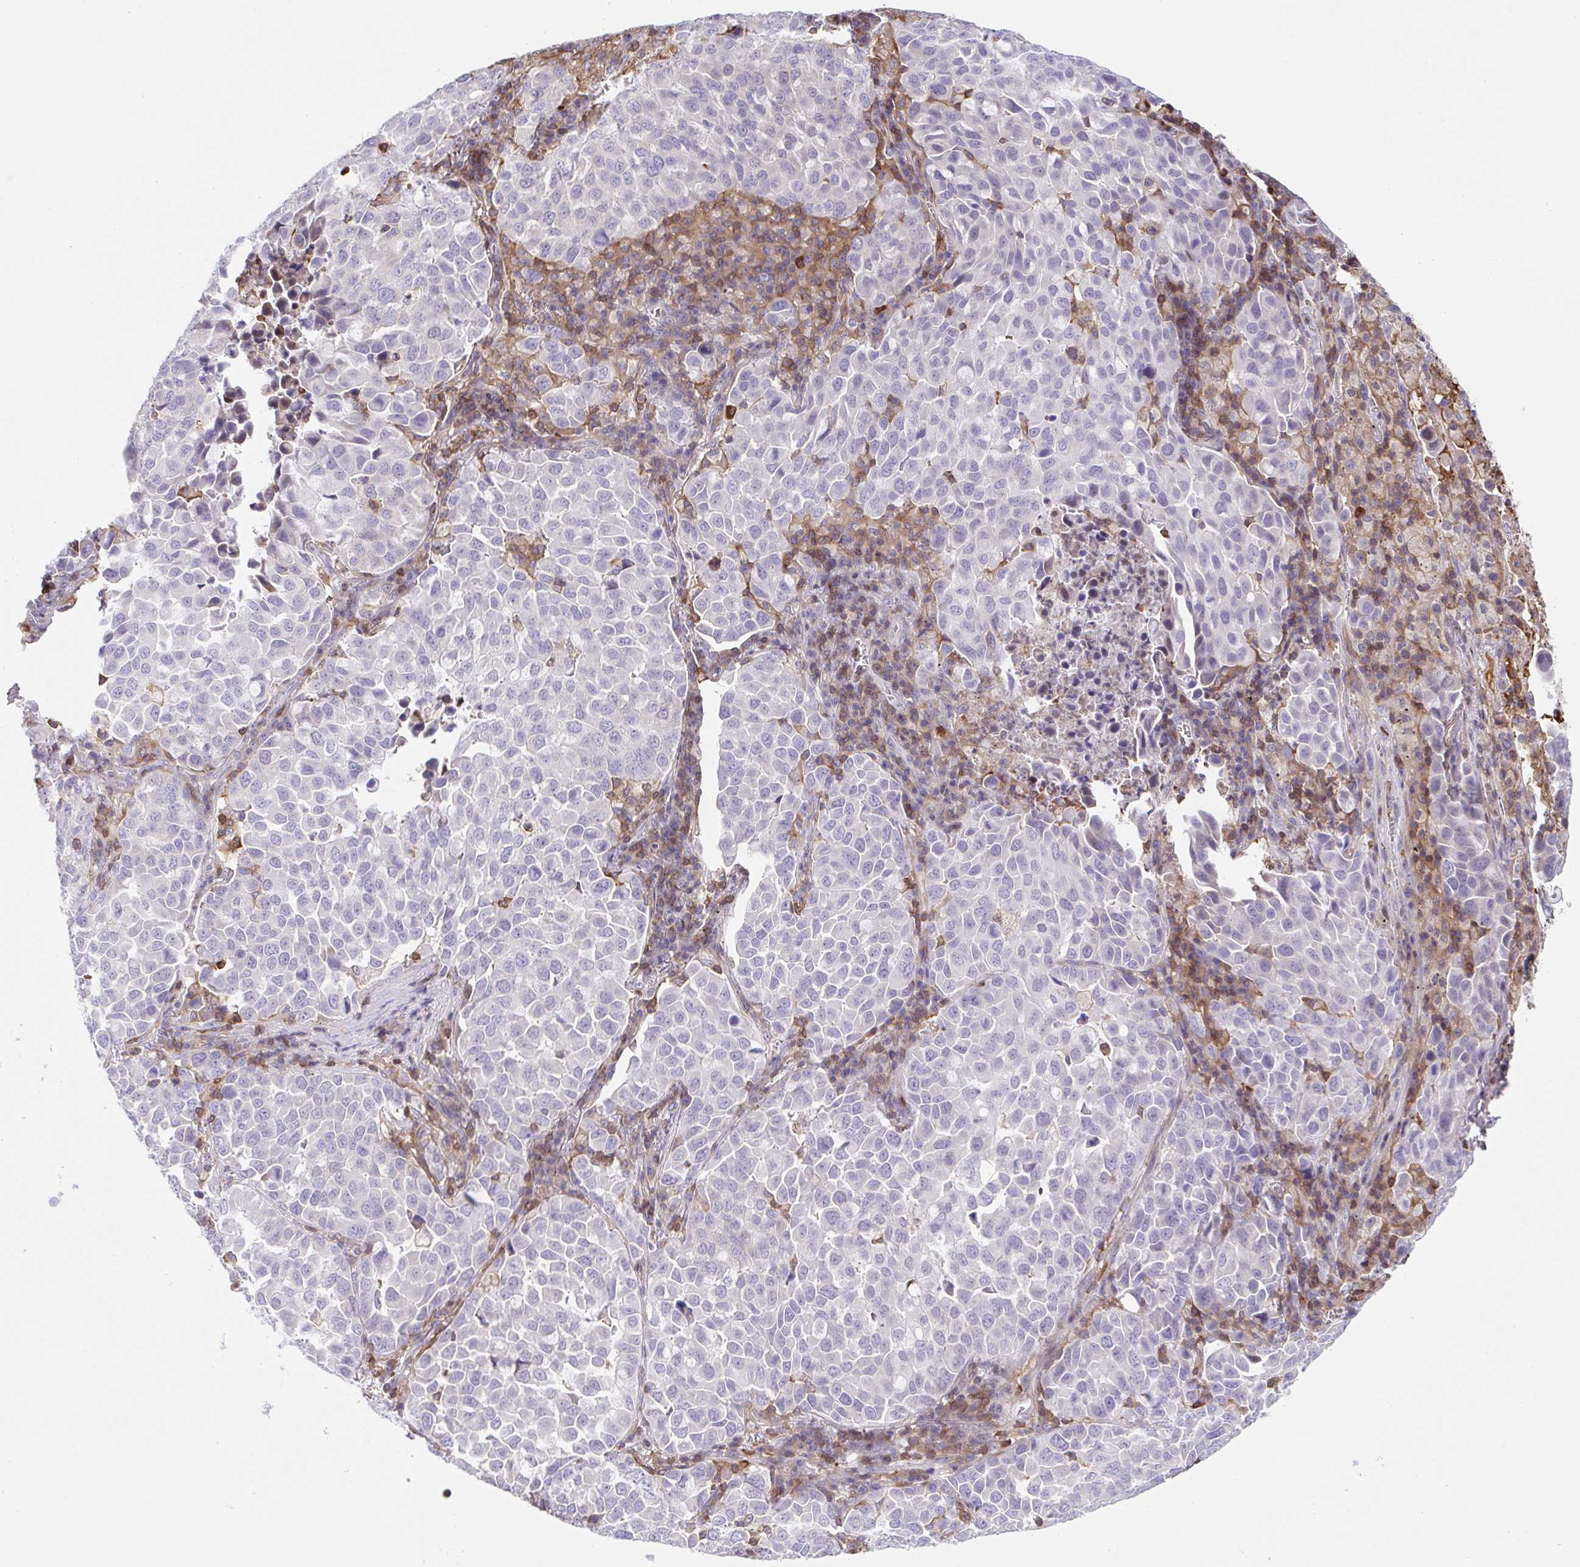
{"staining": {"intensity": "negative", "quantity": "none", "location": "none"}, "tissue": "lung cancer", "cell_type": "Tumor cells", "image_type": "cancer", "snomed": [{"axis": "morphology", "description": "Adenocarcinoma, NOS"}, {"axis": "morphology", "description": "Adenocarcinoma, metastatic, NOS"}, {"axis": "topography", "description": "Lymph node"}, {"axis": "topography", "description": "Lung"}], "caption": "Immunohistochemical staining of human lung cancer reveals no significant expression in tumor cells.", "gene": "TPRG1", "patient": {"sex": "female", "age": 65}}